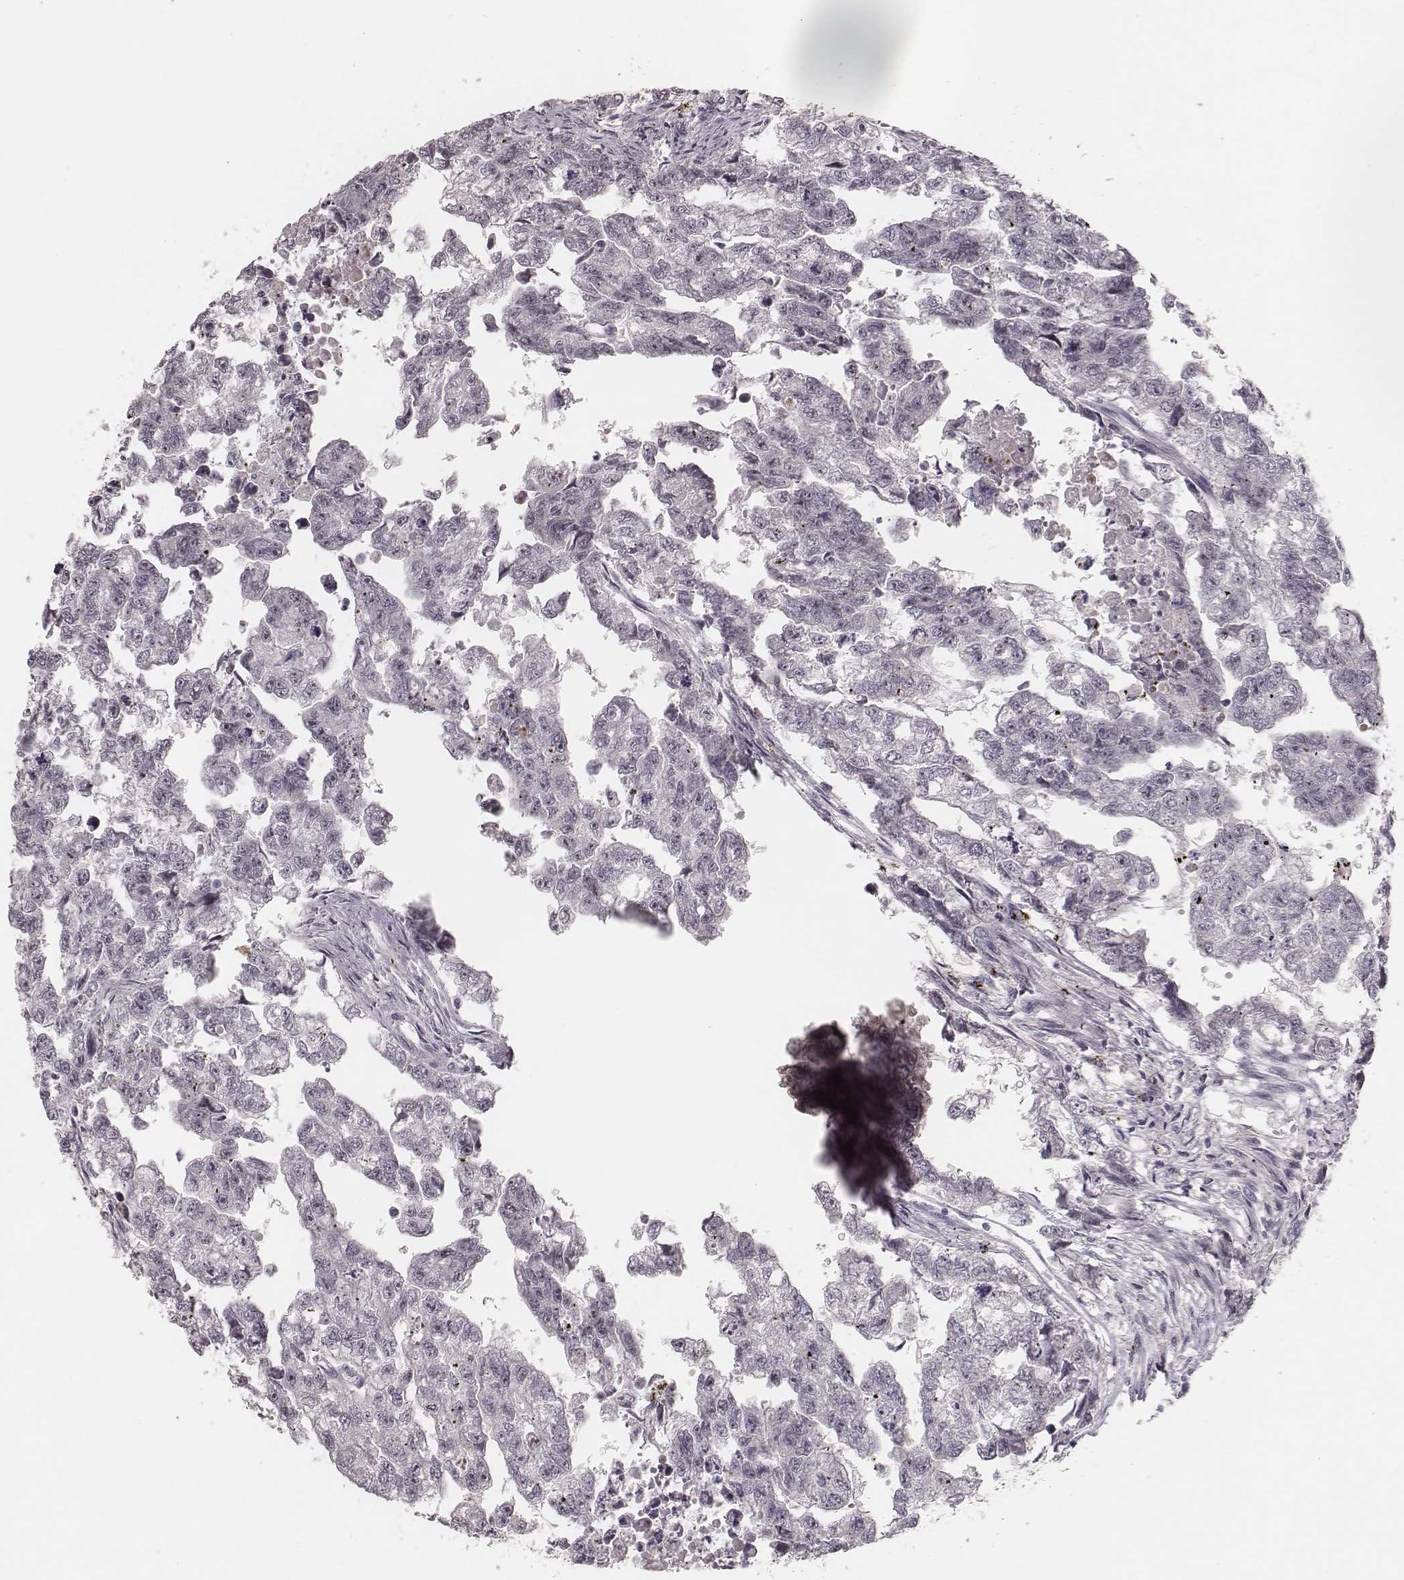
{"staining": {"intensity": "negative", "quantity": "none", "location": "none"}, "tissue": "testis cancer", "cell_type": "Tumor cells", "image_type": "cancer", "snomed": [{"axis": "morphology", "description": "Carcinoma, Embryonal, NOS"}, {"axis": "morphology", "description": "Teratoma, malignant, NOS"}, {"axis": "topography", "description": "Testis"}], "caption": "Testis cancer was stained to show a protein in brown. There is no significant expression in tumor cells.", "gene": "FAM13B", "patient": {"sex": "male", "age": 44}}